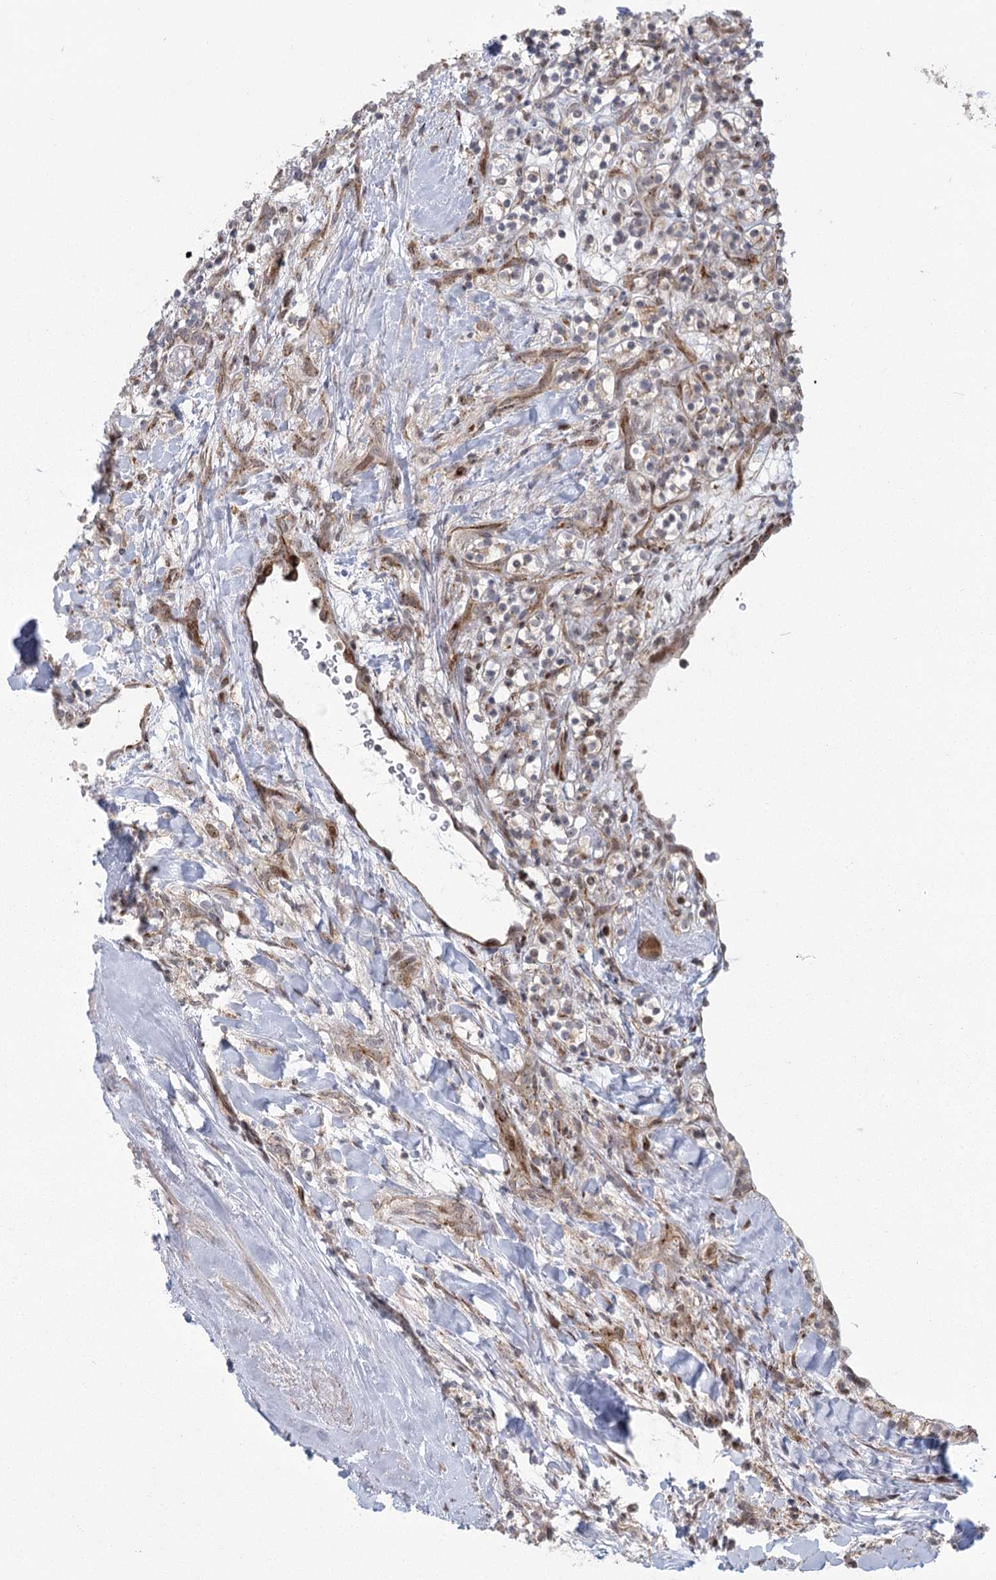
{"staining": {"intensity": "negative", "quantity": "none", "location": "none"}, "tissue": "renal cancer", "cell_type": "Tumor cells", "image_type": "cancer", "snomed": [{"axis": "morphology", "description": "Adenocarcinoma, NOS"}, {"axis": "topography", "description": "Kidney"}], "caption": "Immunohistochemistry of human renal cancer shows no expression in tumor cells.", "gene": "PARM1", "patient": {"sex": "male", "age": 77}}